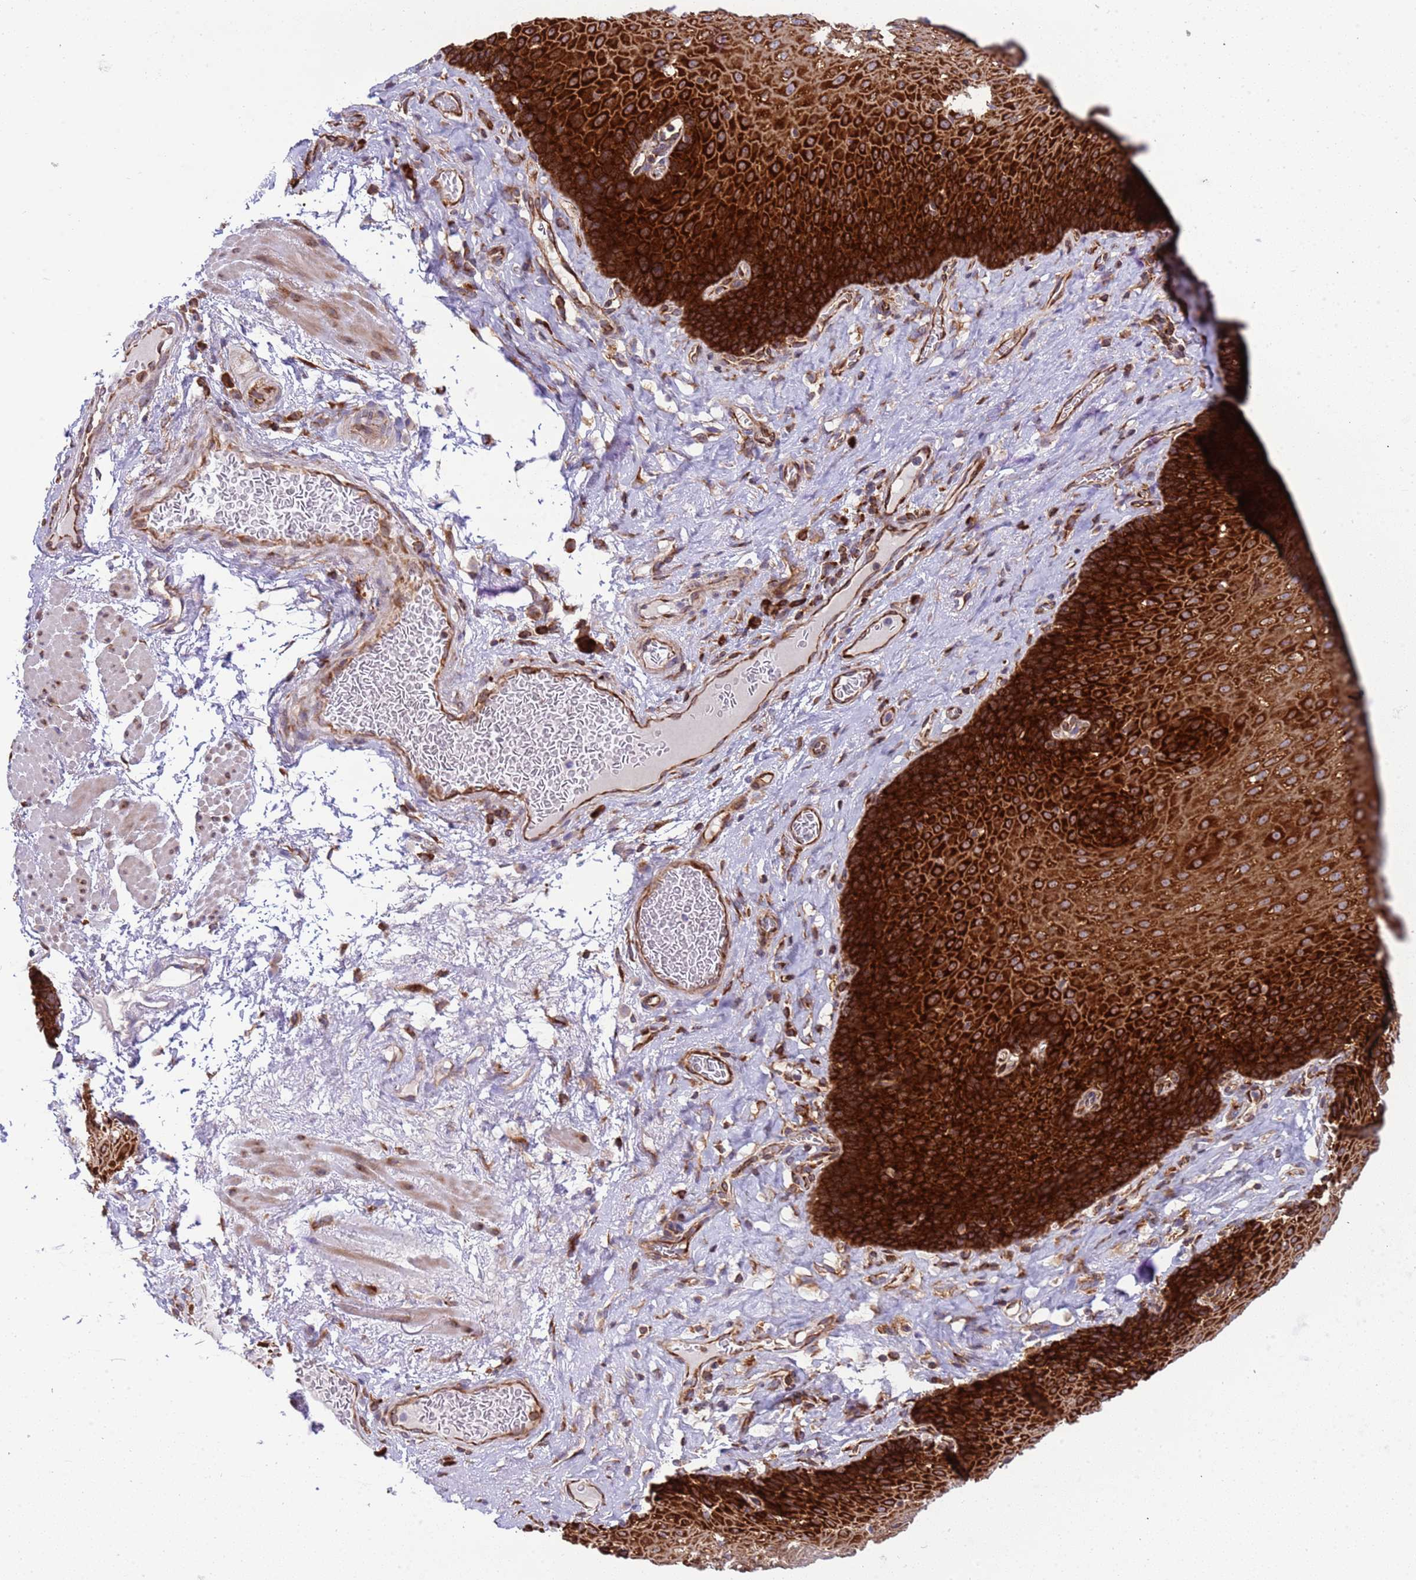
{"staining": {"intensity": "strong", "quantity": ">75%", "location": "cytoplasmic/membranous"}, "tissue": "esophagus", "cell_type": "Squamous epithelial cells", "image_type": "normal", "snomed": [{"axis": "morphology", "description": "Normal tissue, NOS"}, {"axis": "topography", "description": "Esophagus"}], "caption": "Protein staining of normal esophagus shows strong cytoplasmic/membranous expression in about >75% of squamous epithelial cells. (DAB IHC, brown staining for protein, blue staining for nuclei).", "gene": "RPL36", "patient": {"sex": "male", "age": 60}}